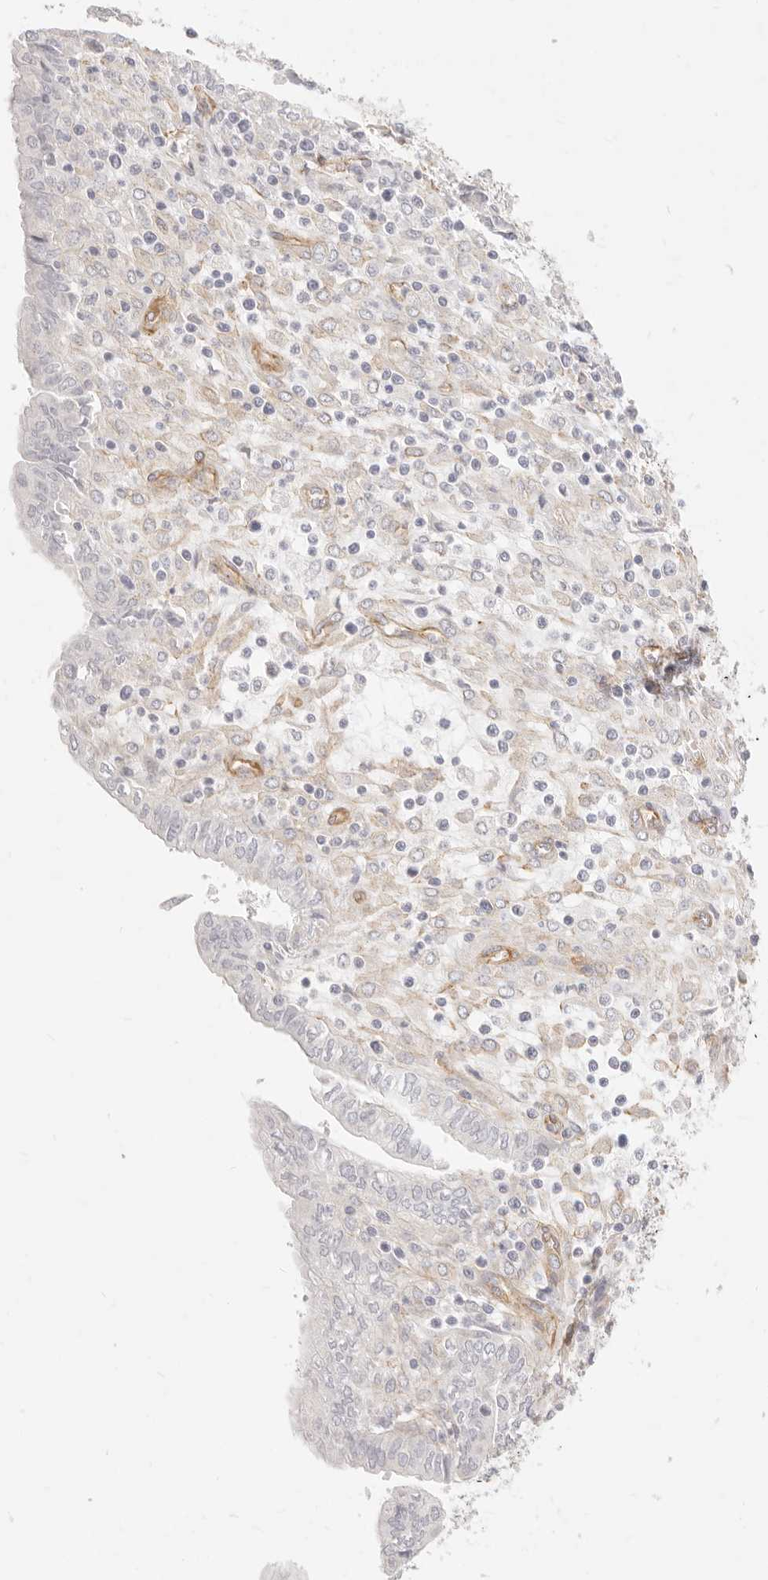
{"staining": {"intensity": "negative", "quantity": "none", "location": "none"}, "tissue": "endometrial cancer", "cell_type": "Tumor cells", "image_type": "cancer", "snomed": [{"axis": "morphology", "description": "Normal tissue, NOS"}, {"axis": "morphology", "description": "Adenocarcinoma, NOS"}, {"axis": "topography", "description": "Endometrium"}], "caption": "The immunohistochemistry photomicrograph has no significant staining in tumor cells of endometrial adenocarcinoma tissue. Nuclei are stained in blue.", "gene": "NUS1", "patient": {"sex": "female", "age": 53}}